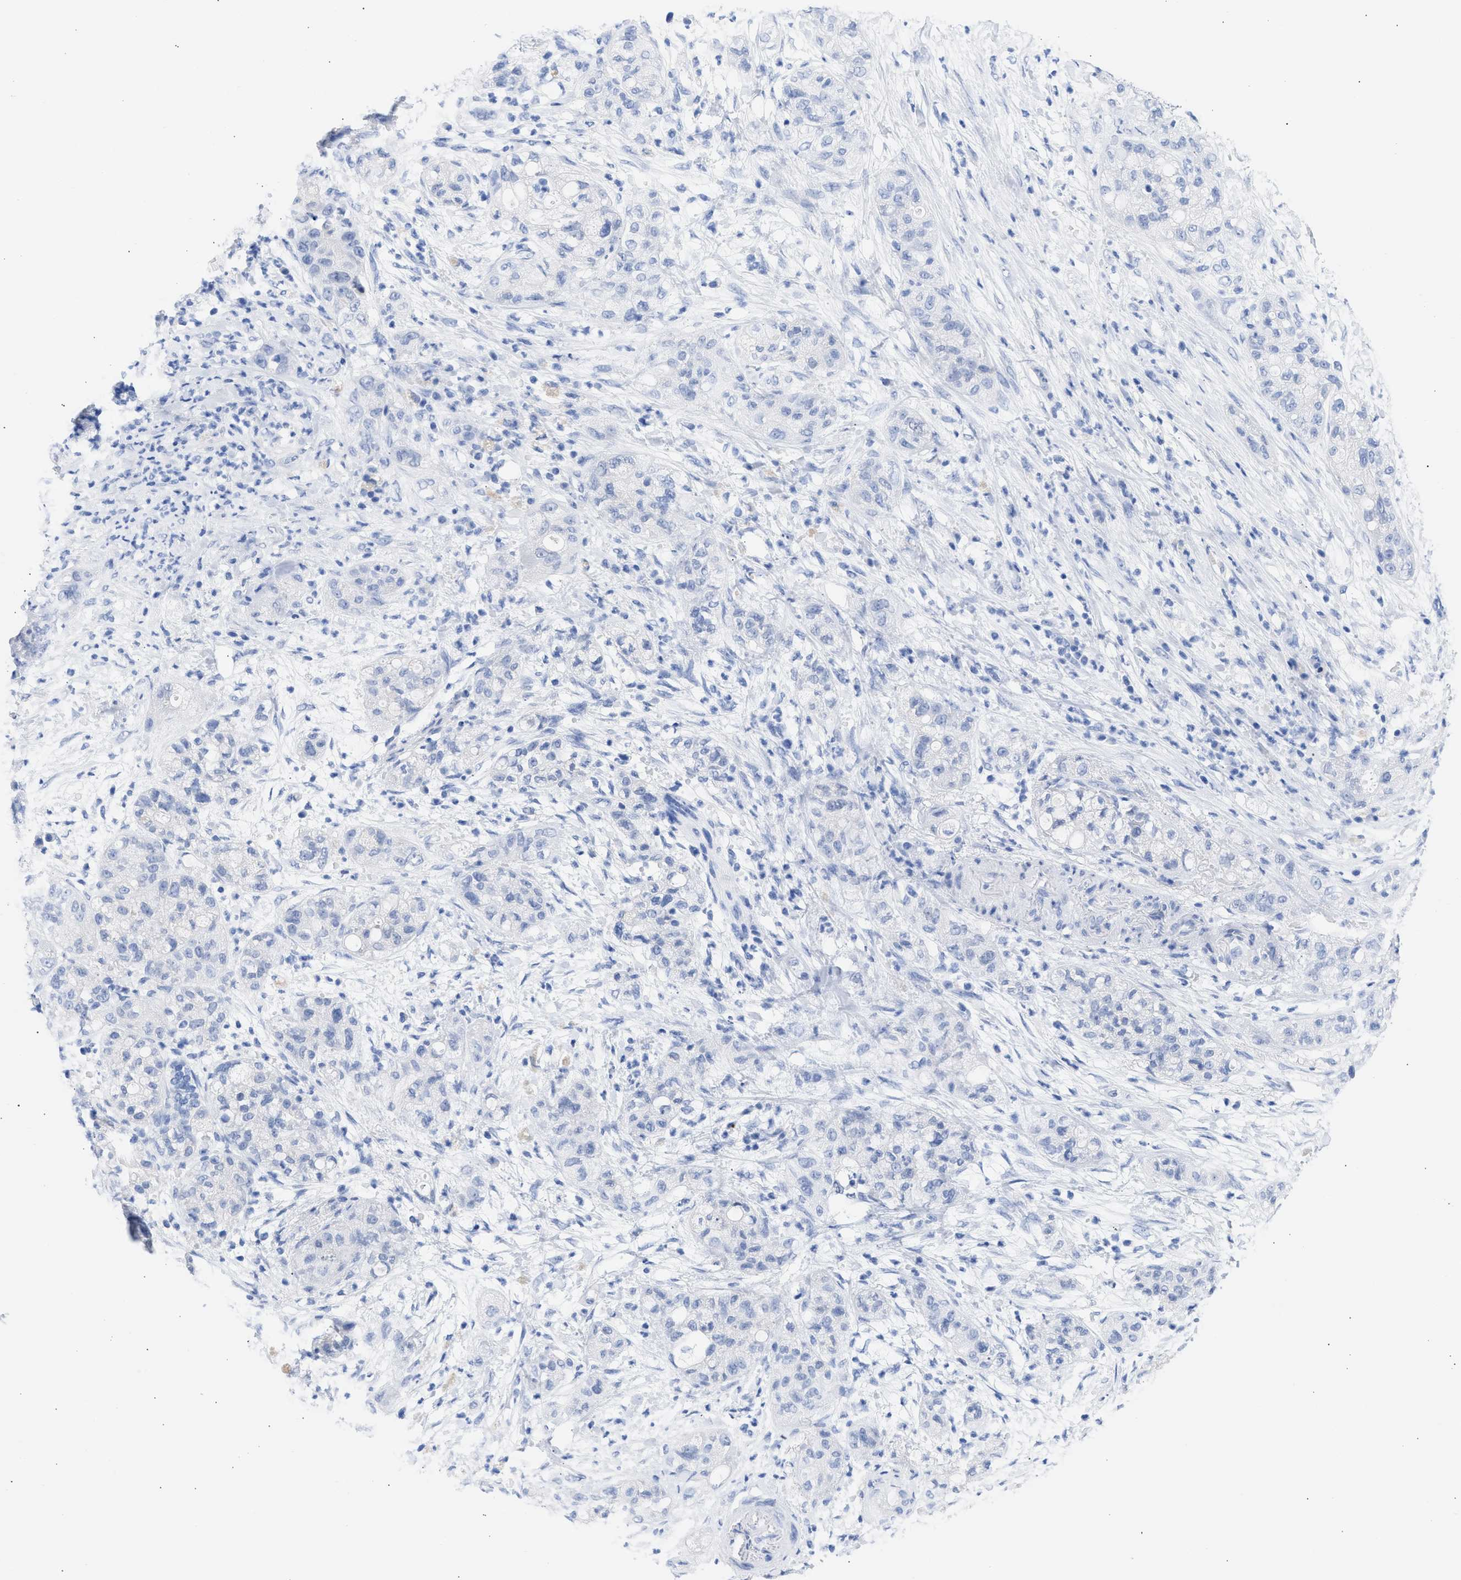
{"staining": {"intensity": "negative", "quantity": "none", "location": "none"}, "tissue": "pancreatic cancer", "cell_type": "Tumor cells", "image_type": "cancer", "snomed": [{"axis": "morphology", "description": "Adenocarcinoma, NOS"}, {"axis": "topography", "description": "Pancreas"}], "caption": "Protein analysis of adenocarcinoma (pancreatic) demonstrates no significant positivity in tumor cells. Brightfield microscopy of immunohistochemistry (IHC) stained with DAB (brown) and hematoxylin (blue), captured at high magnification.", "gene": "RSPH1", "patient": {"sex": "female", "age": 78}}